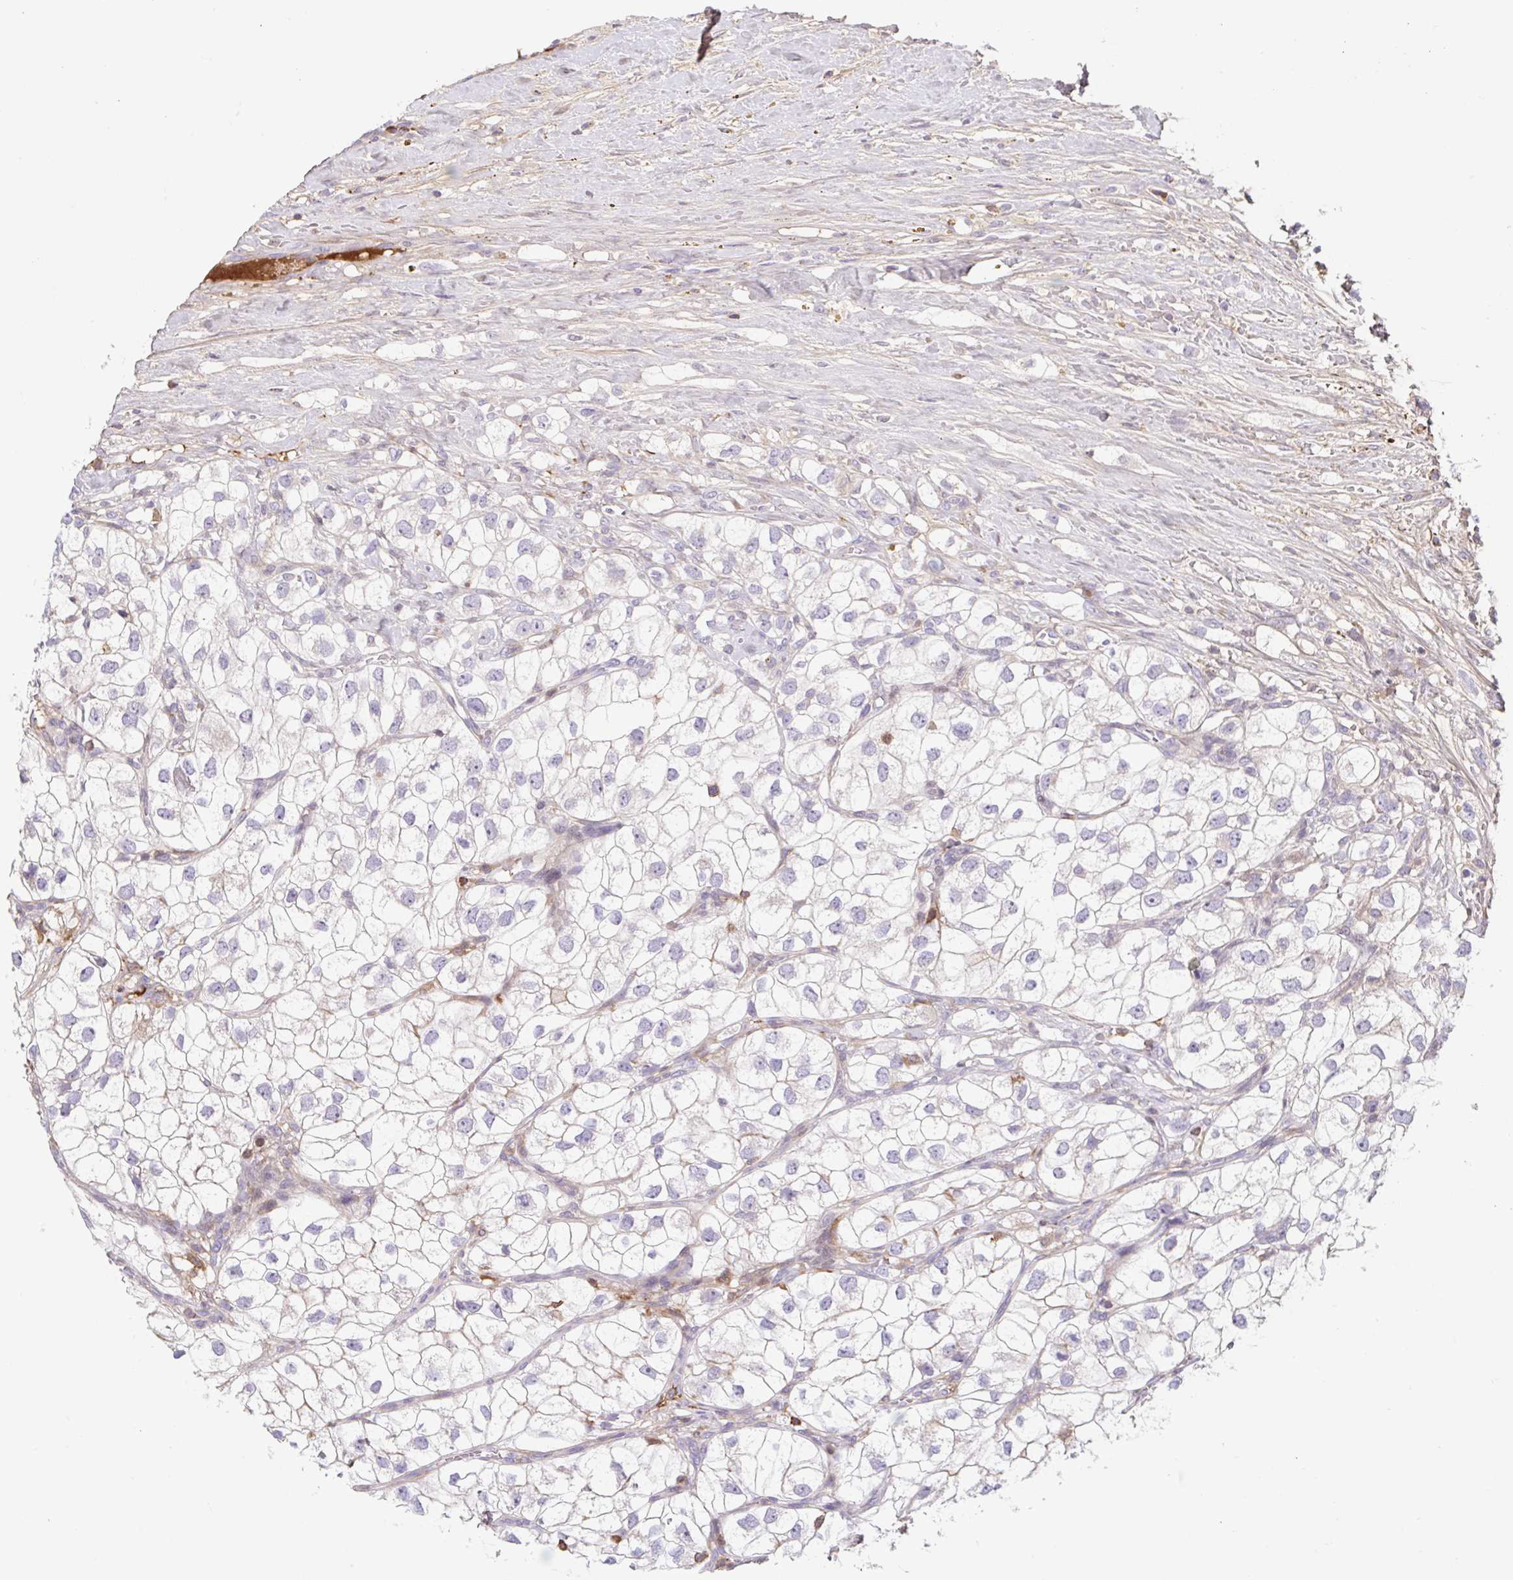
{"staining": {"intensity": "negative", "quantity": "none", "location": "none"}, "tissue": "renal cancer", "cell_type": "Tumor cells", "image_type": "cancer", "snomed": [{"axis": "morphology", "description": "Adenocarcinoma, NOS"}, {"axis": "topography", "description": "Kidney"}], "caption": "A photomicrograph of adenocarcinoma (renal) stained for a protein reveals no brown staining in tumor cells.", "gene": "TPRG1", "patient": {"sex": "male", "age": 59}}